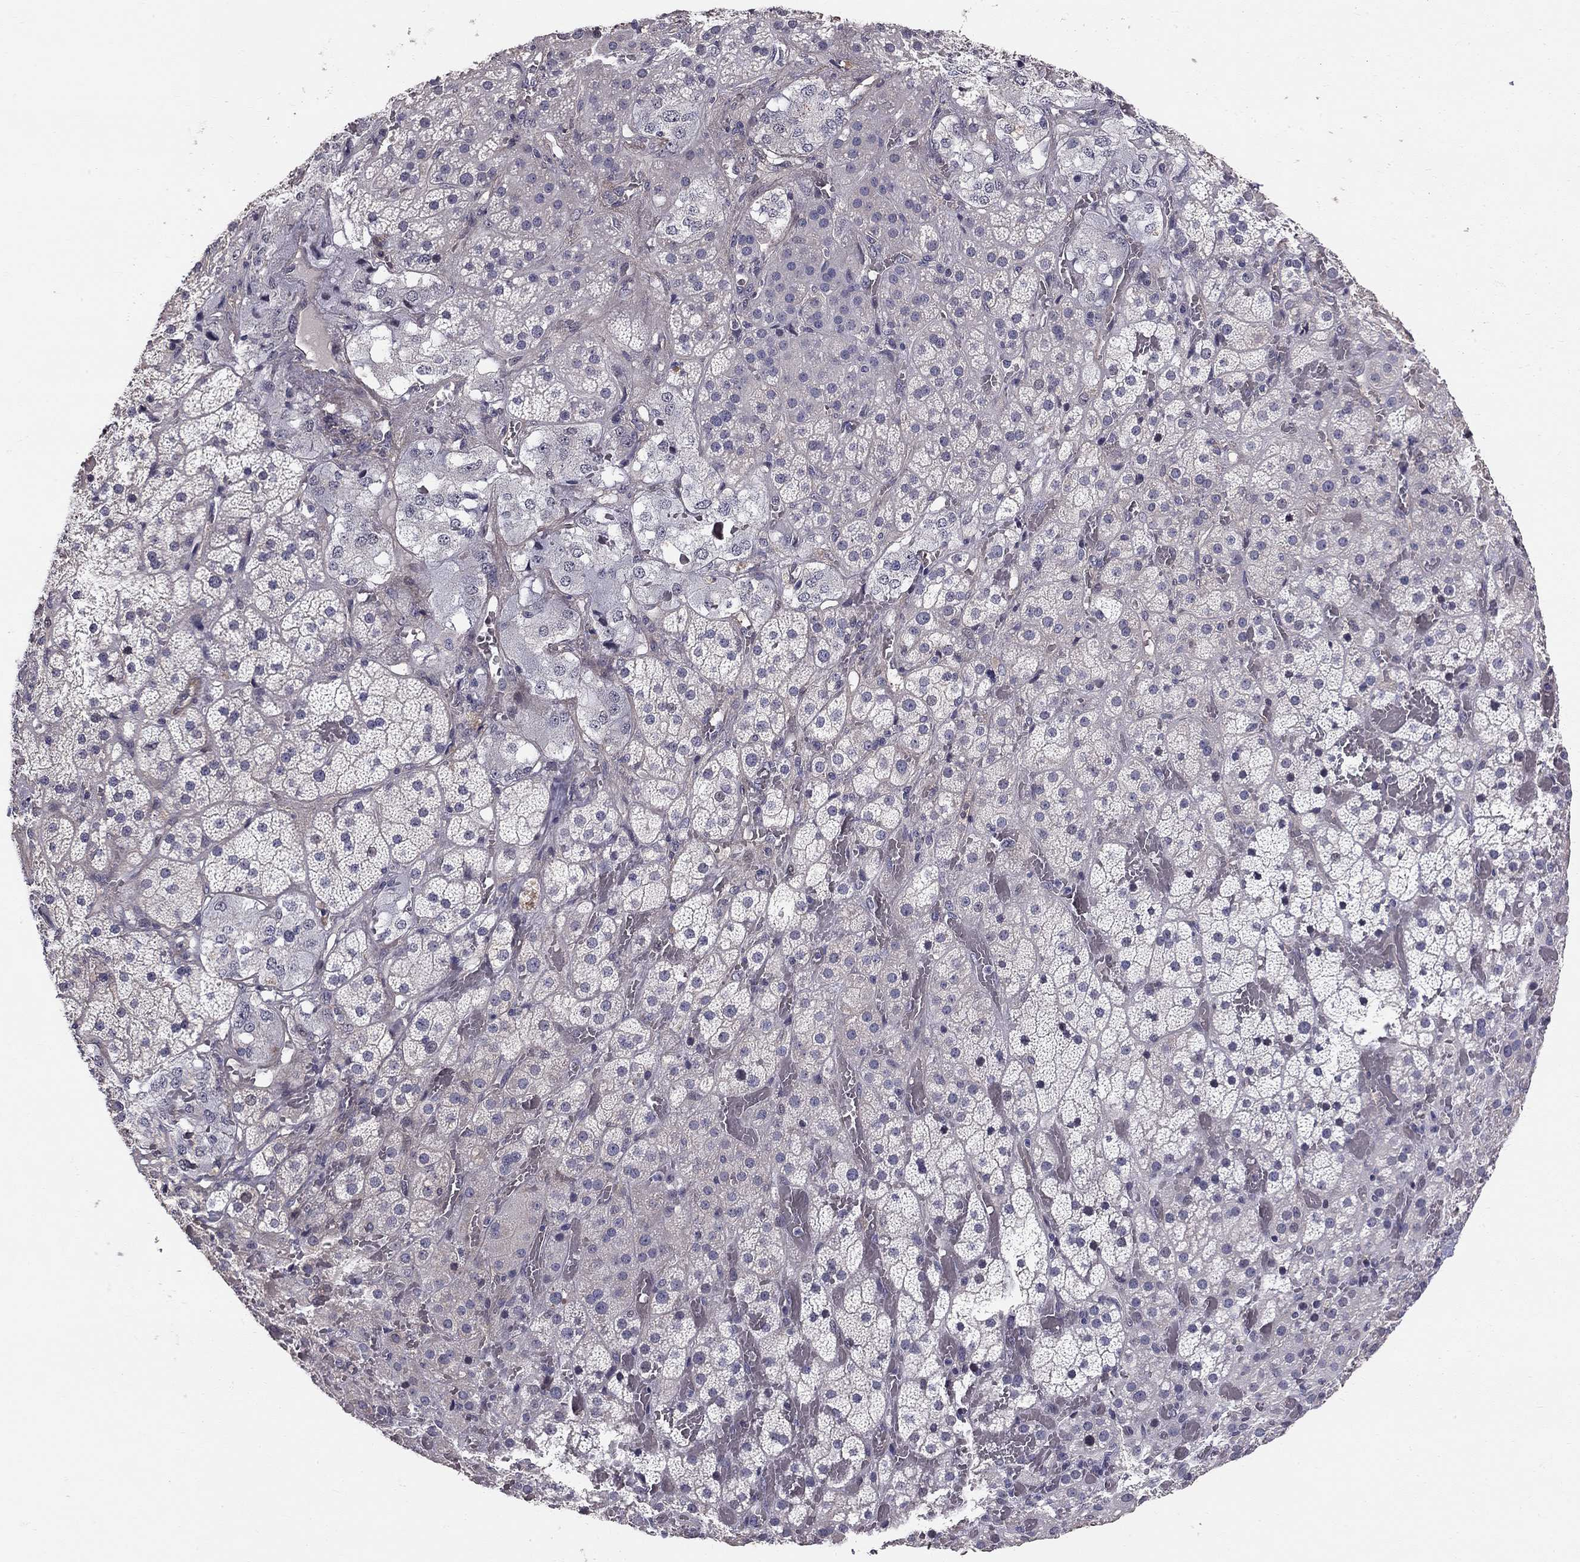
{"staining": {"intensity": "negative", "quantity": "none", "location": "none"}, "tissue": "adrenal gland", "cell_type": "Glandular cells", "image_type": "normal", "snomed": [{"axis": "morphology", "description": "Normal tissue, NOS"}, {"axis": "topography", "description": "Adrenal gland"}], "caption": "Adrenal gland stained for a protein using immunohistochemistry displays no staining glandular cells.", "gene": "GJB4", "patient": {"sex": "male", "age": 57}}